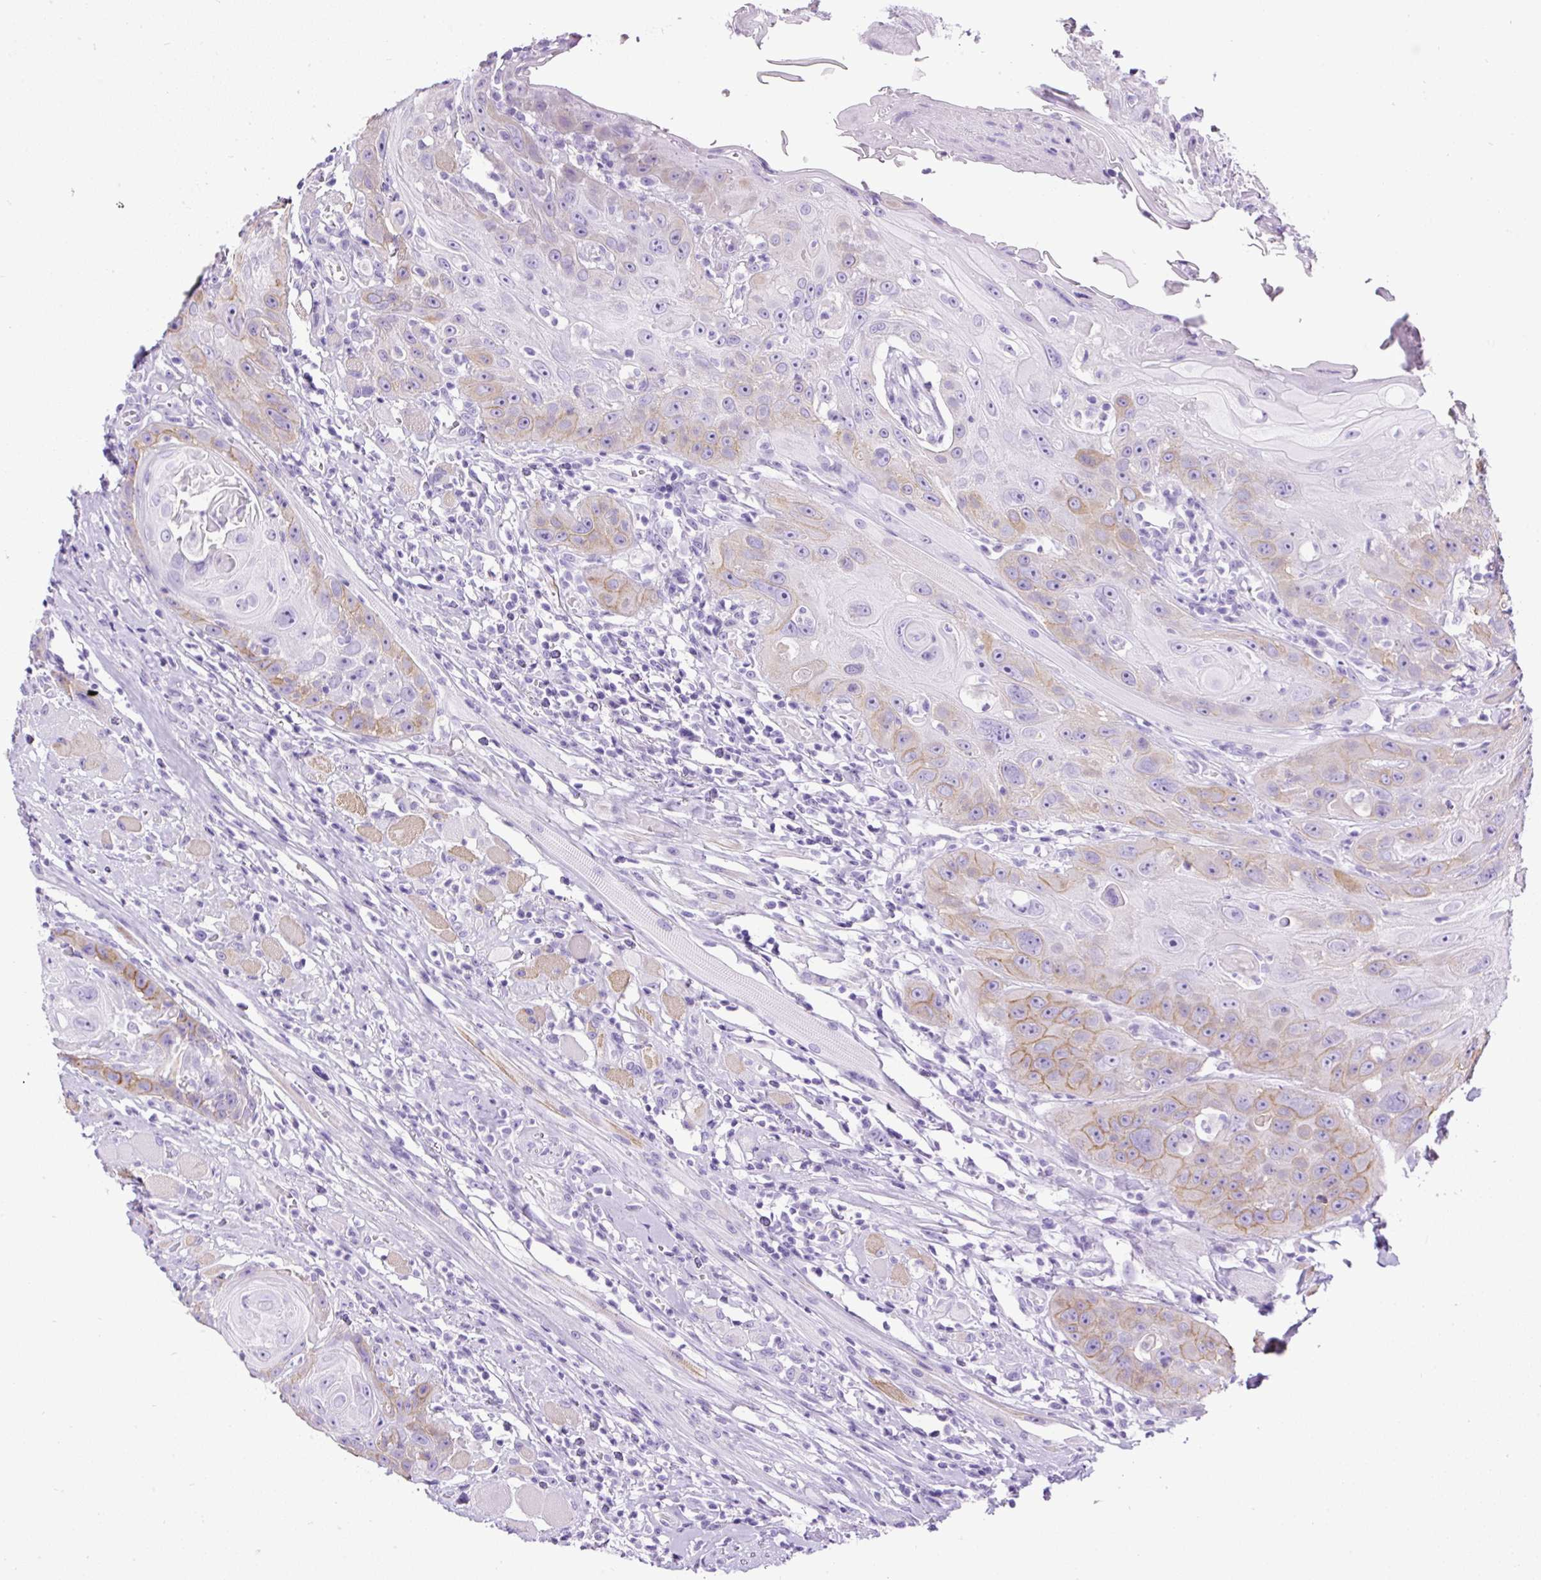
{"staining": {"intensity": "weak", "quantity": "<25%", "location": "cytoplasmic/membranous"}, "tissue": "head and neck cancer", "cell_type": "Tumor cells", "image_type": "cancer", "snomed": [{"axis": "morphology", "description": "Squamous cell carcinoma, NOS"}, {"axis": "topography", "description": "Head-Neck"}], "caption": "Immunohistochemistry histopathology image of squamous cell carcinoma (head and neck) stained for a protein (brown), which shows no staining in tumor cells.", "gene": "PDIA2", "patient": {"sex": "female", "age": 59}}